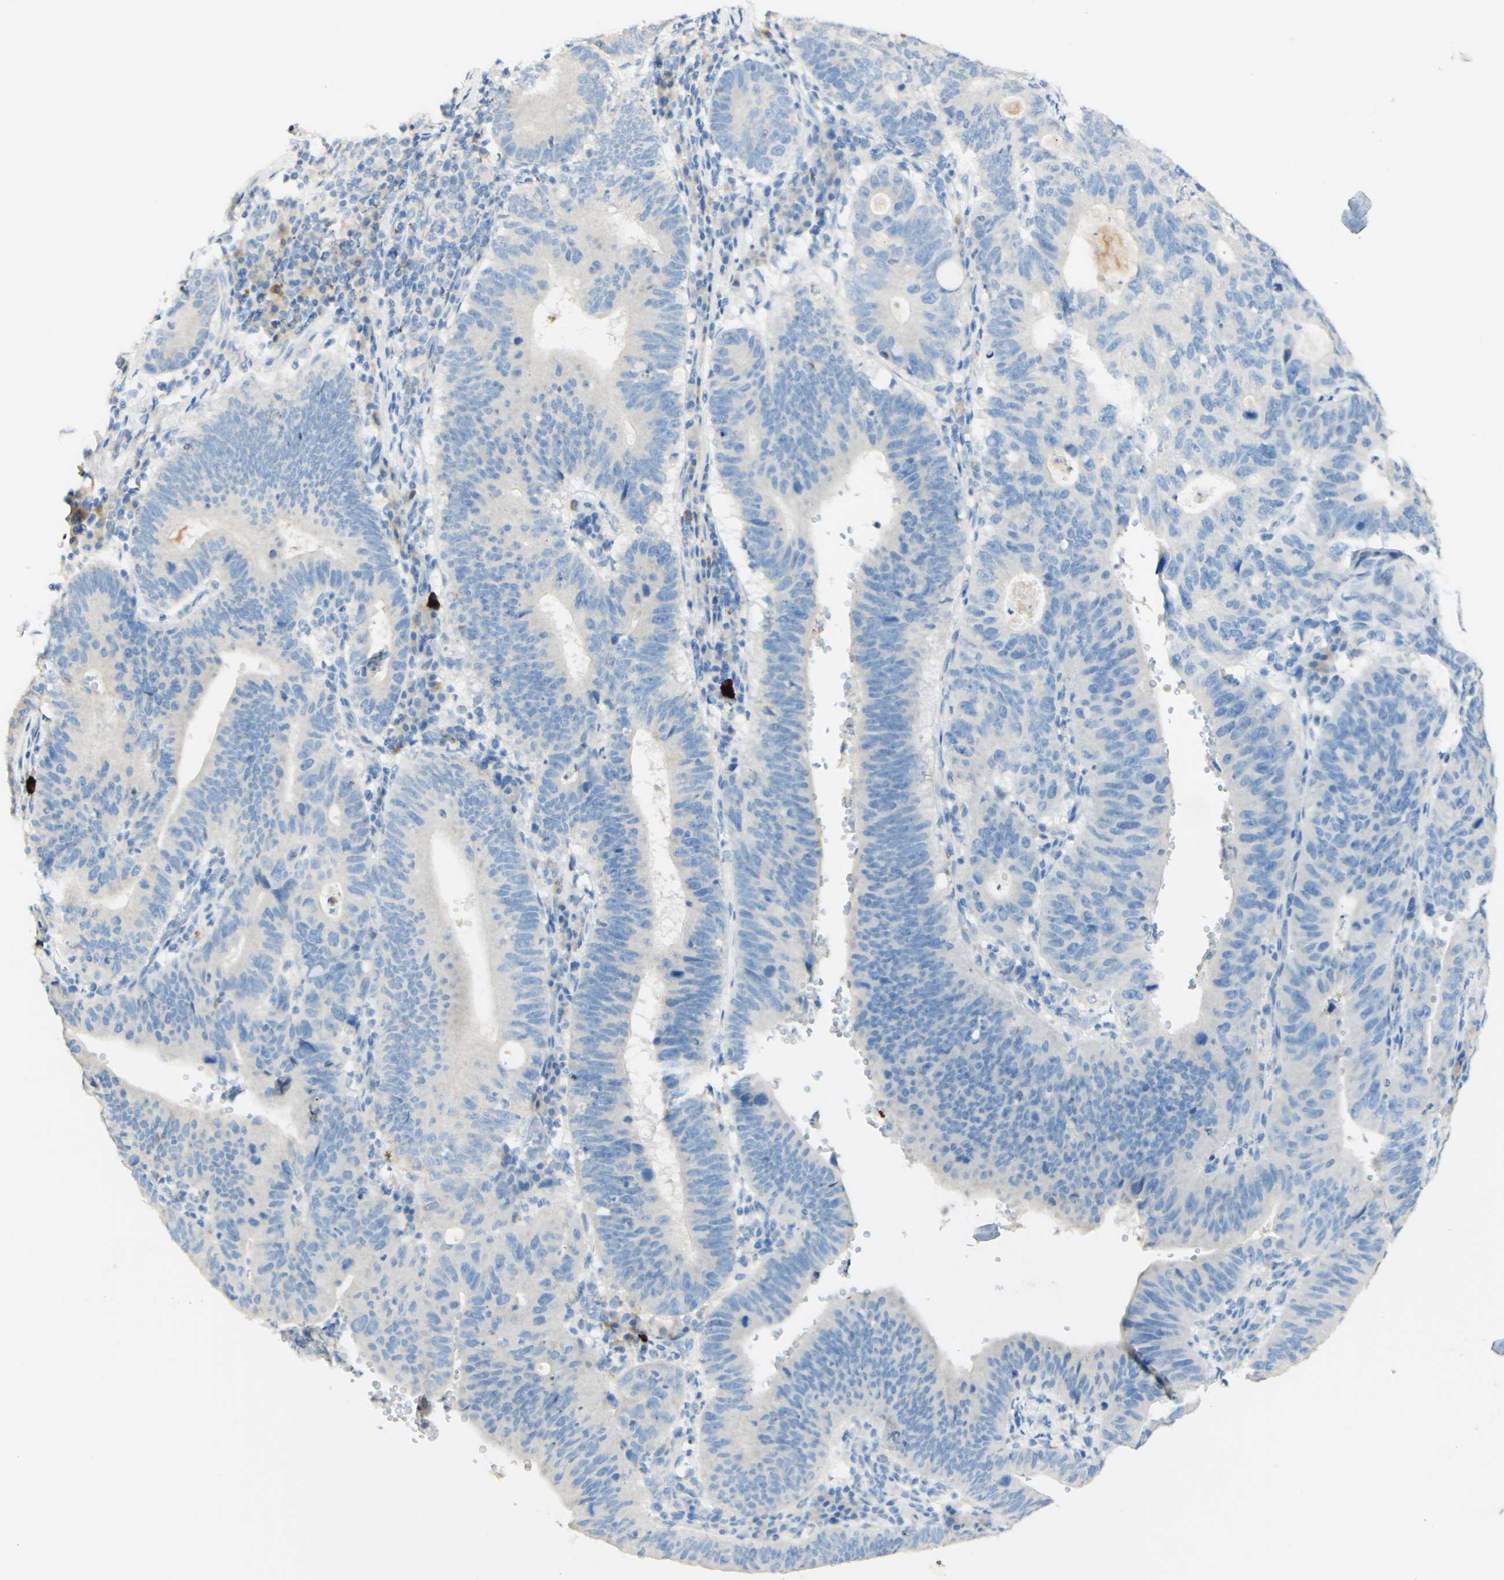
{"staining": {"intensity": "negative", "quantity": "none", "location": "none"}, "tissue": "stomach cancer", "cell_type": "Tumor cells", "image_type": "cancer", "snomed": [{"axis": "morphology", "description": "Adenocarcinoma, NOS"}, {"axis": "topography", "description": "Stomach"}], "caption": "This micrograph is of adenocarcinoma (stomach) stained with IHC to label a protein in brown with the nuclei are counter-stained blue. There is no expression in tumor cells.", "gene": "FGF4", "patient": {"sex": "male", "age": 59}}